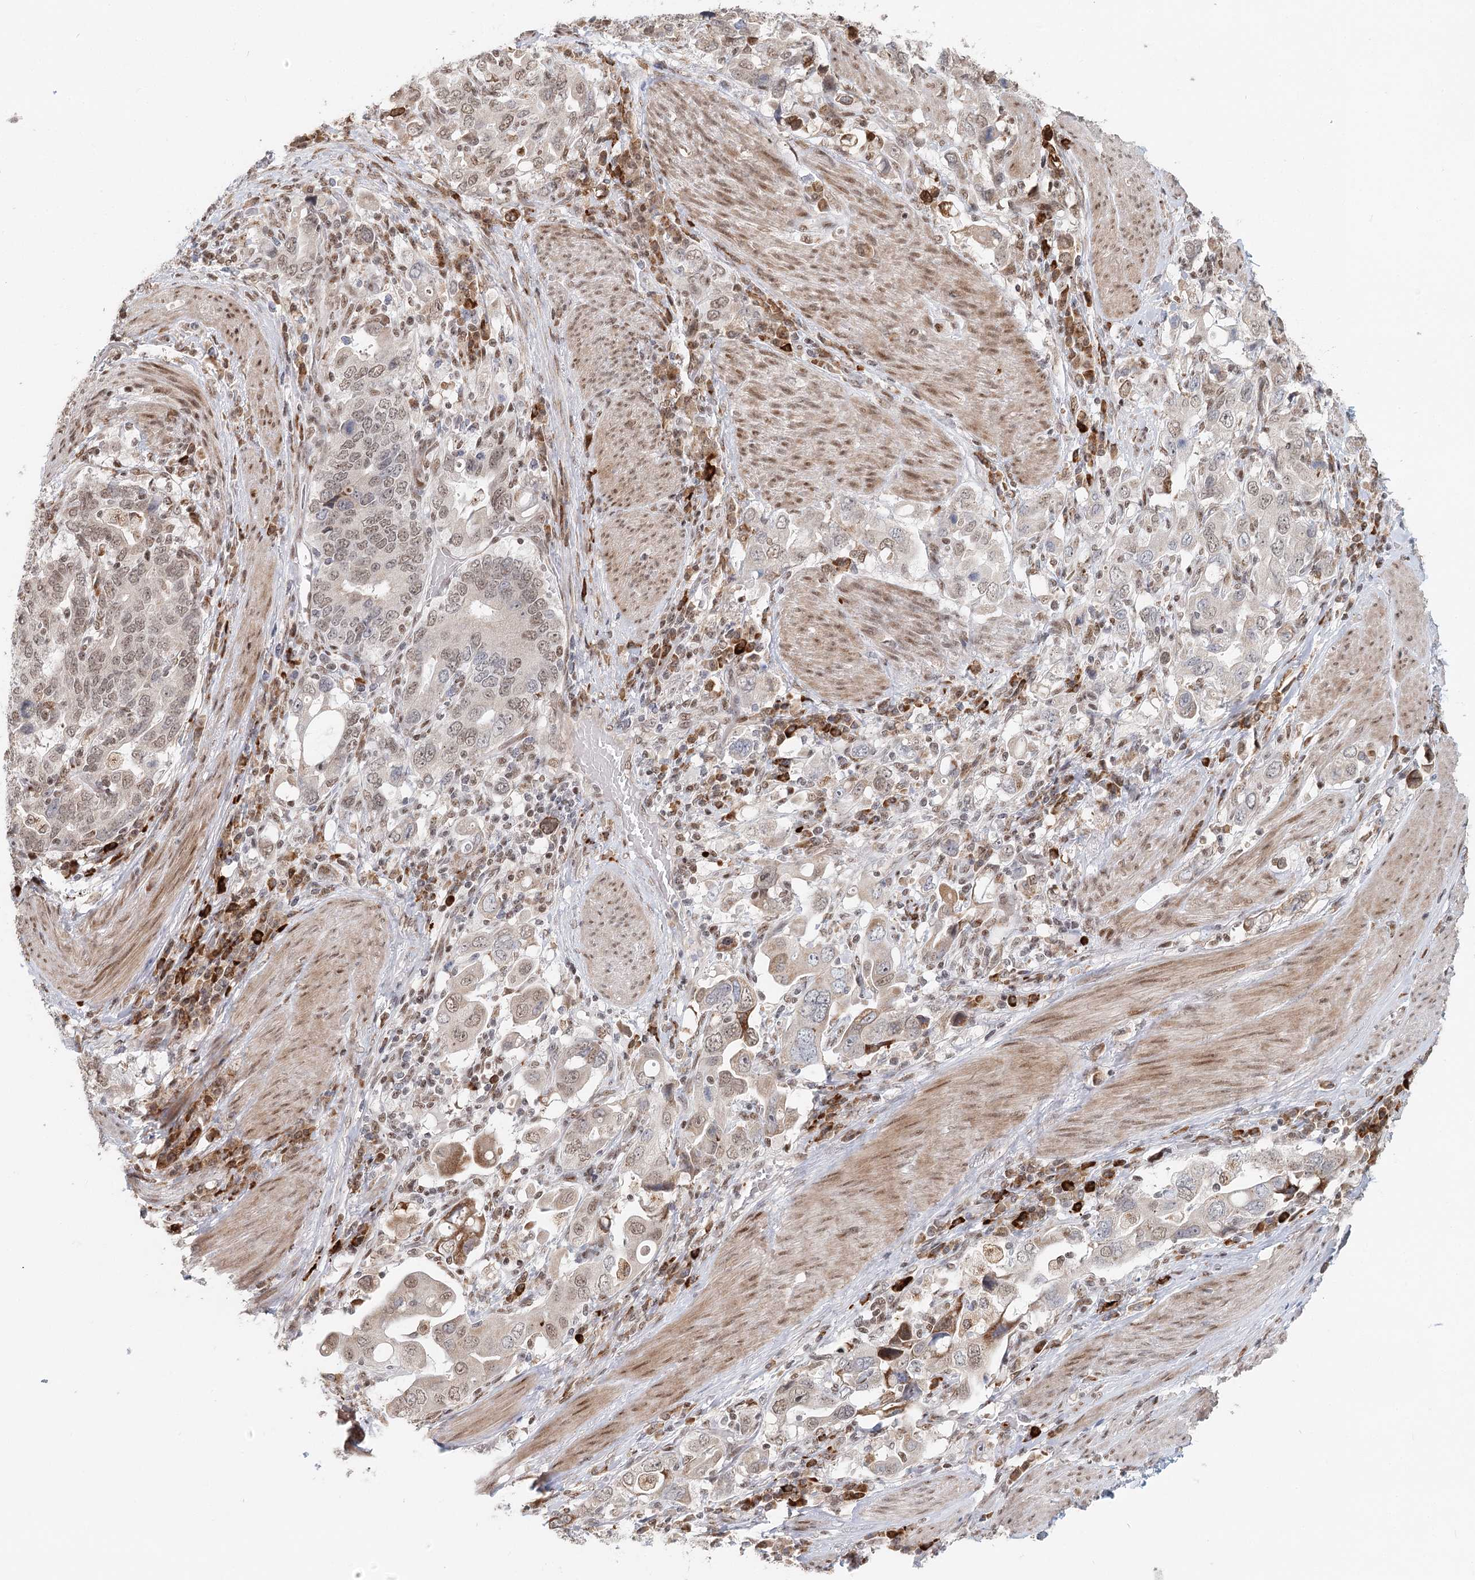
{"staining": {"intensity": "moderate", "quantity": "25%-75%", "location": "cytoplasmic/membranous,nuclear"}, "tissue": "stomach cancer", "cell_type": "Tumor cells", "image_type": "cancer", "snomed": [{"axis": "morphology", "description": "Adenocarcinoma, NOS"}, {"axis": "topography", "description": "Stomach, upper"}], "caption": "Immunohistochemistry of human stomach adenocarcinoma demonstrates medium levels of moderate cytoplasmic/membranous and nuclear staining in approximately 25%-75% of tumor cells.", "gene": "BNIP5", "patient": {"sex": "male", "age": 62}}